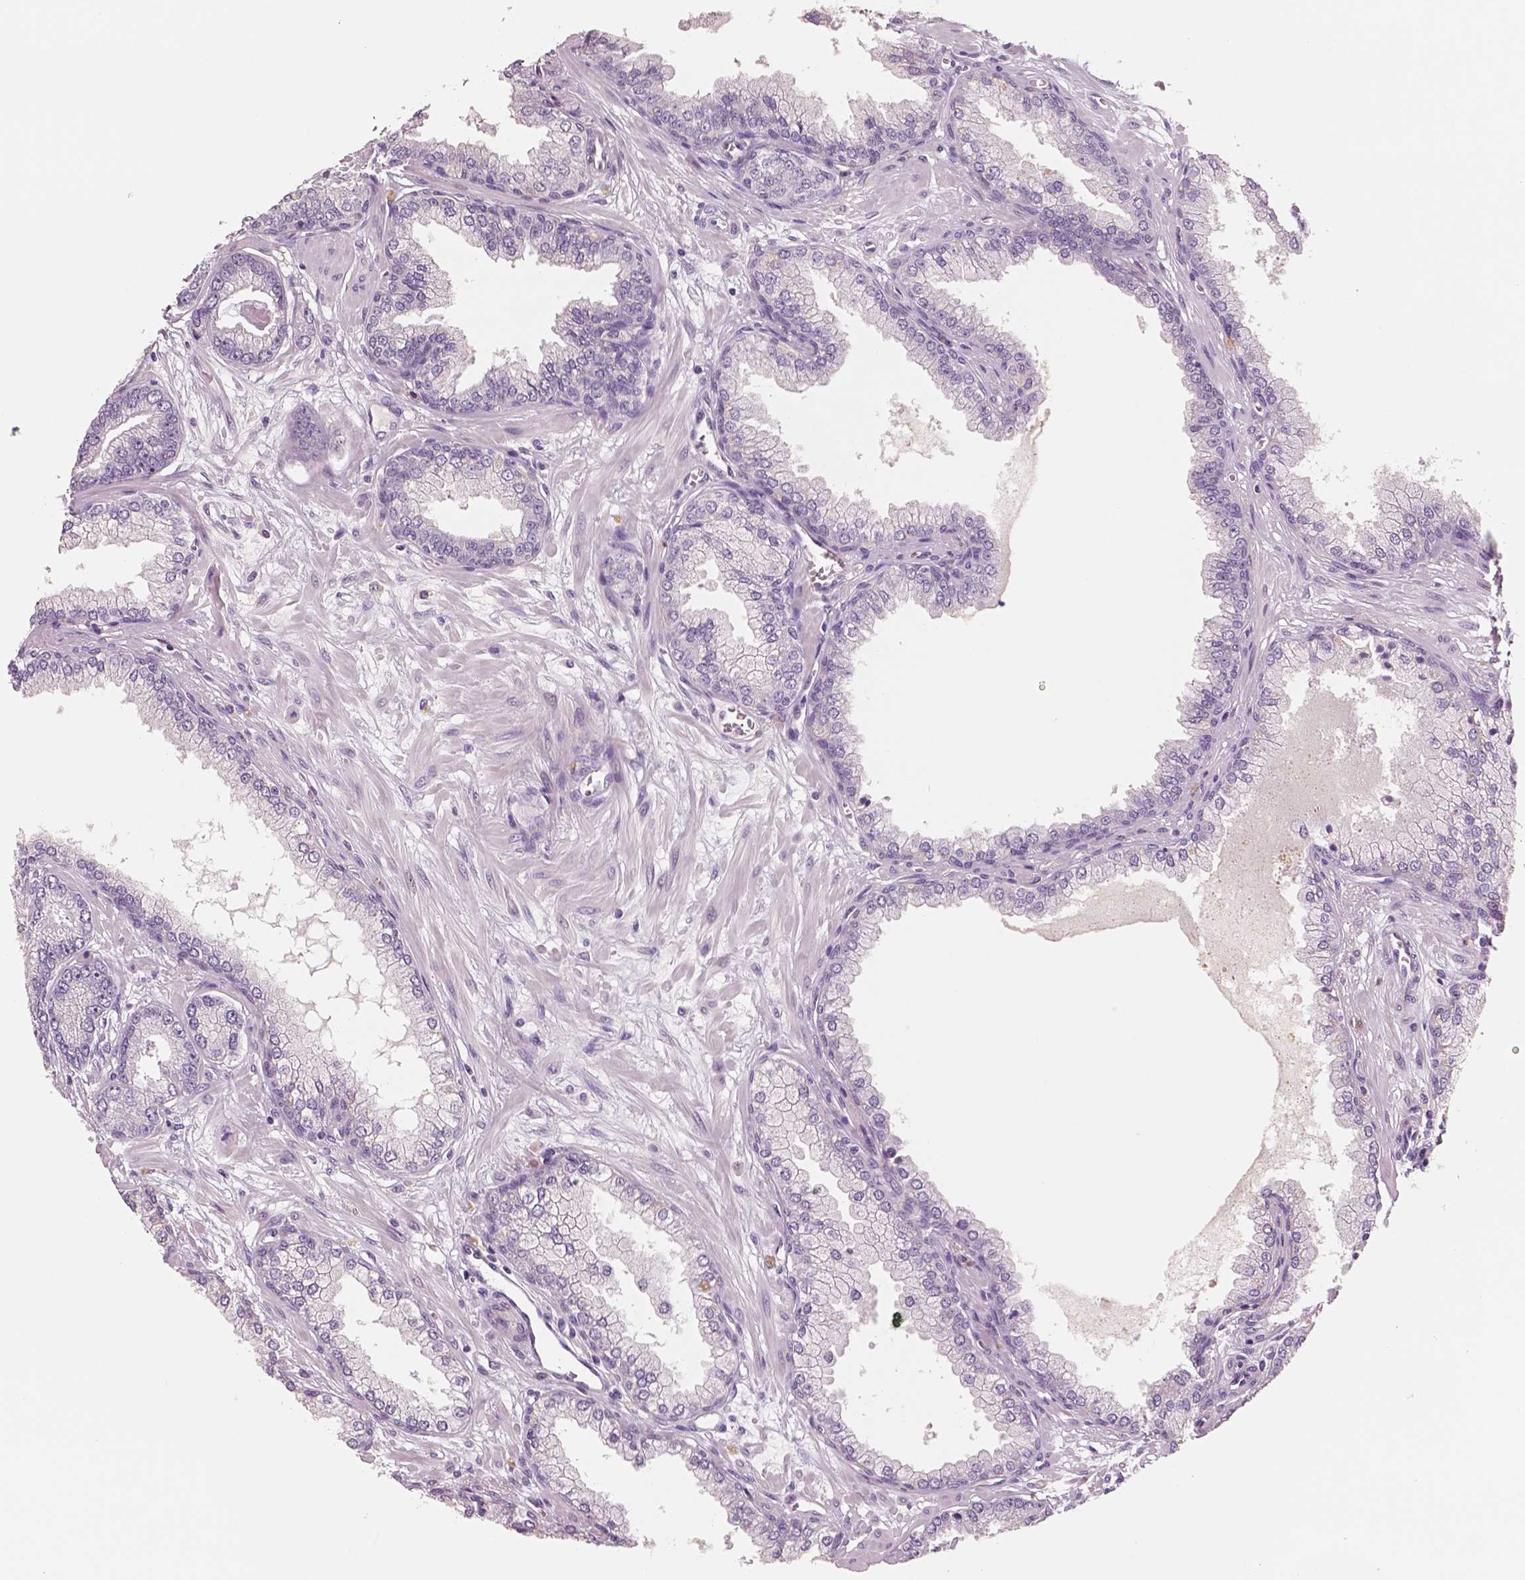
{"staining": {"intensity": "negative", "quantity": "none", "location": "none"}, "tissue": "prostate cancer", "cell_type": "Tumor cells", "image_type": "cancer", "snomed": [{"axis": "morphology", "description": "Adenocarcinoma, Low grade"}, {"axis": "topography", "description": "Prostate"}], "caption": "Immunohistochemical staining of human prostate low-grade adenocarcinoma shows no significant positivity in tumor cells.", "gene": "NECAB2", "patient": {"sex": "male", "age": 64}}